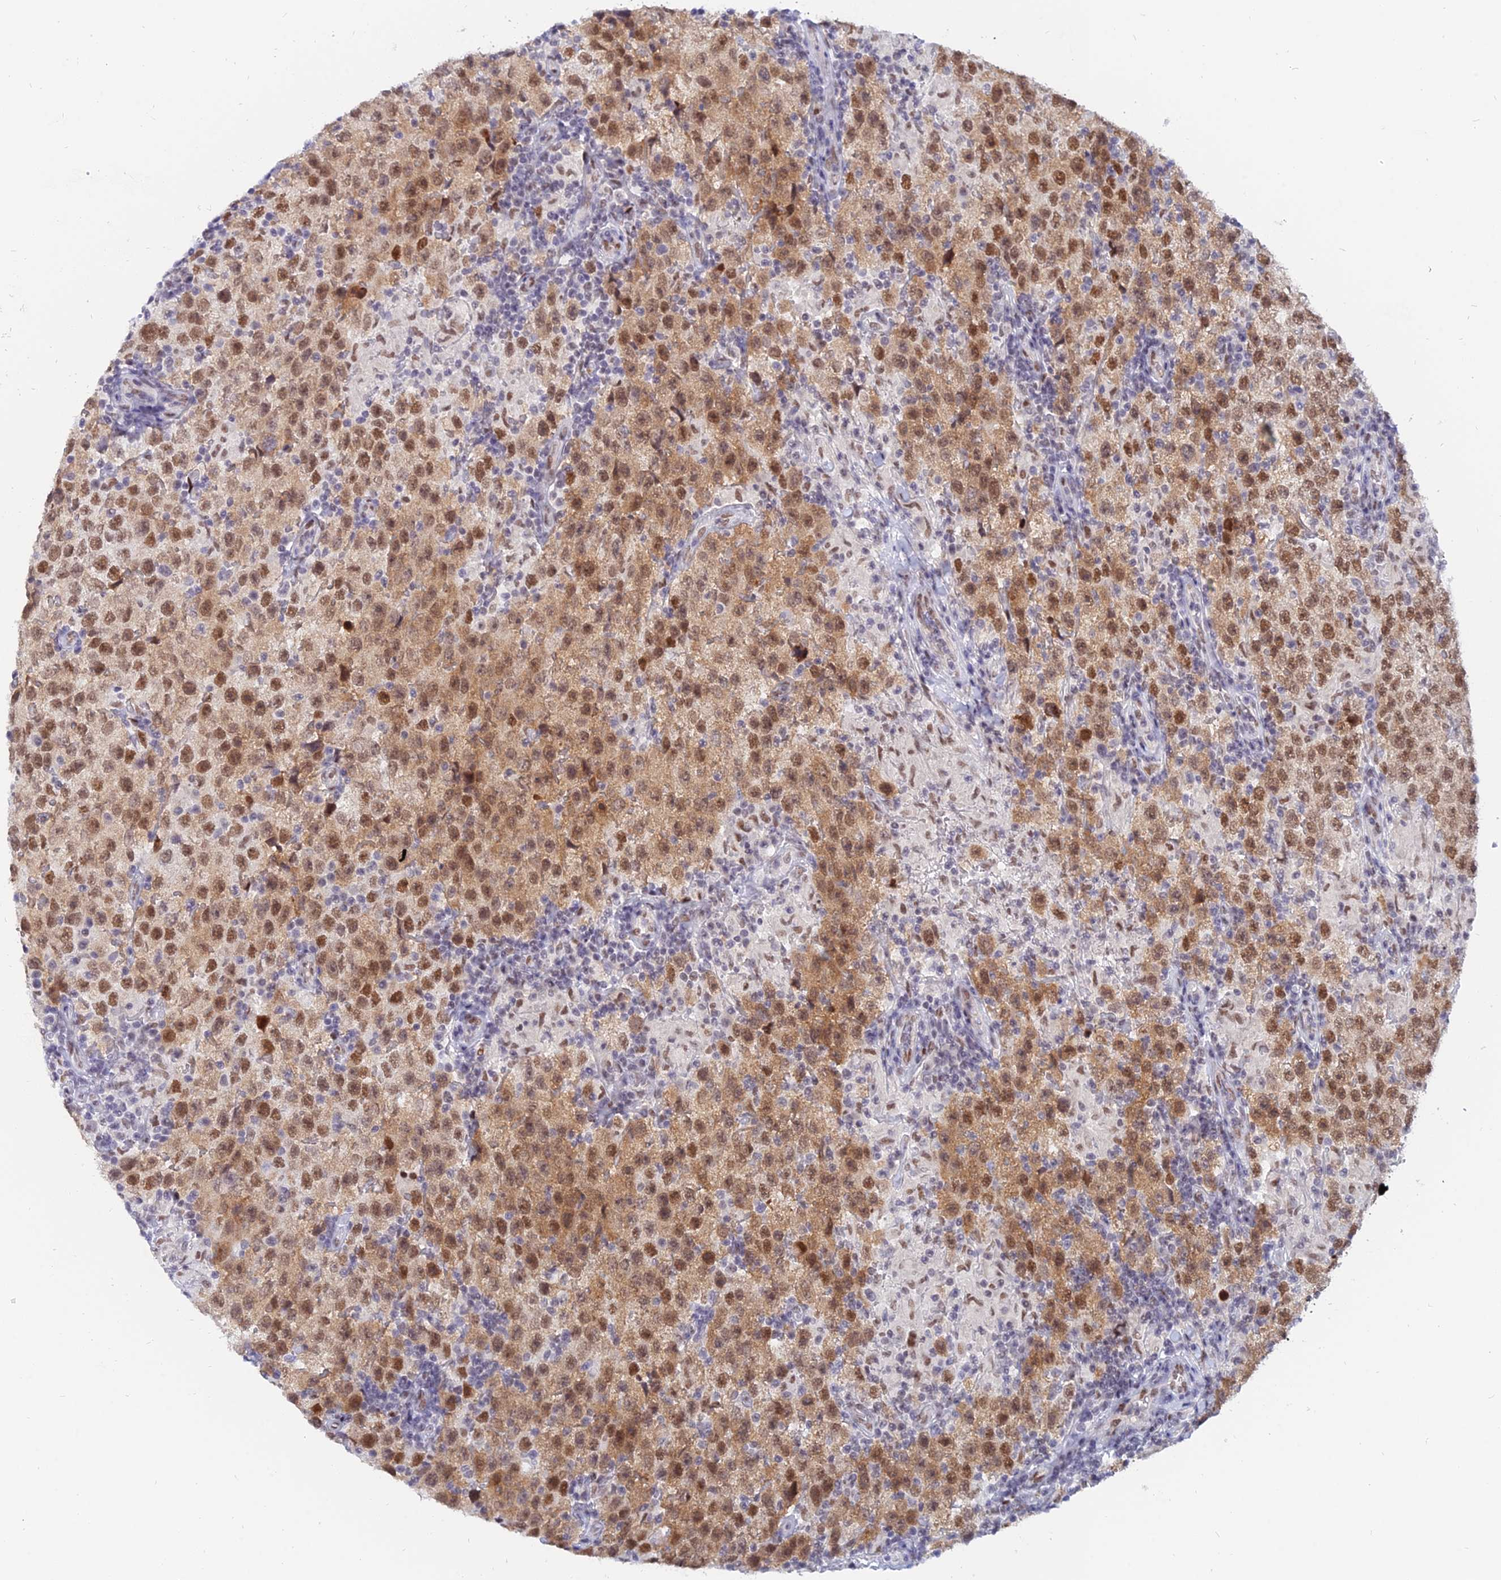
{"staining": {"intensity": "moderate", "quantity": ">75%", "location": "nuclear"}, "tissue": "testis cancer", "cell_type": "Tumor cells", "image_type": "cancer", "snomed": [{"axis": "morphology", "description": "Seminoma, NOS"}, {"axis": "morphology", "description": "Carcinoma, Embryonal, NOS"}, {"axis": "topography", "description": "Testis"}], "caption": "Protein staining exhibits moderate nuclear positivity in approximately >75% of tumor cells in testis seminoma.", "gene": "DPY30", "patient": {"sex": "male", "age": 41}}